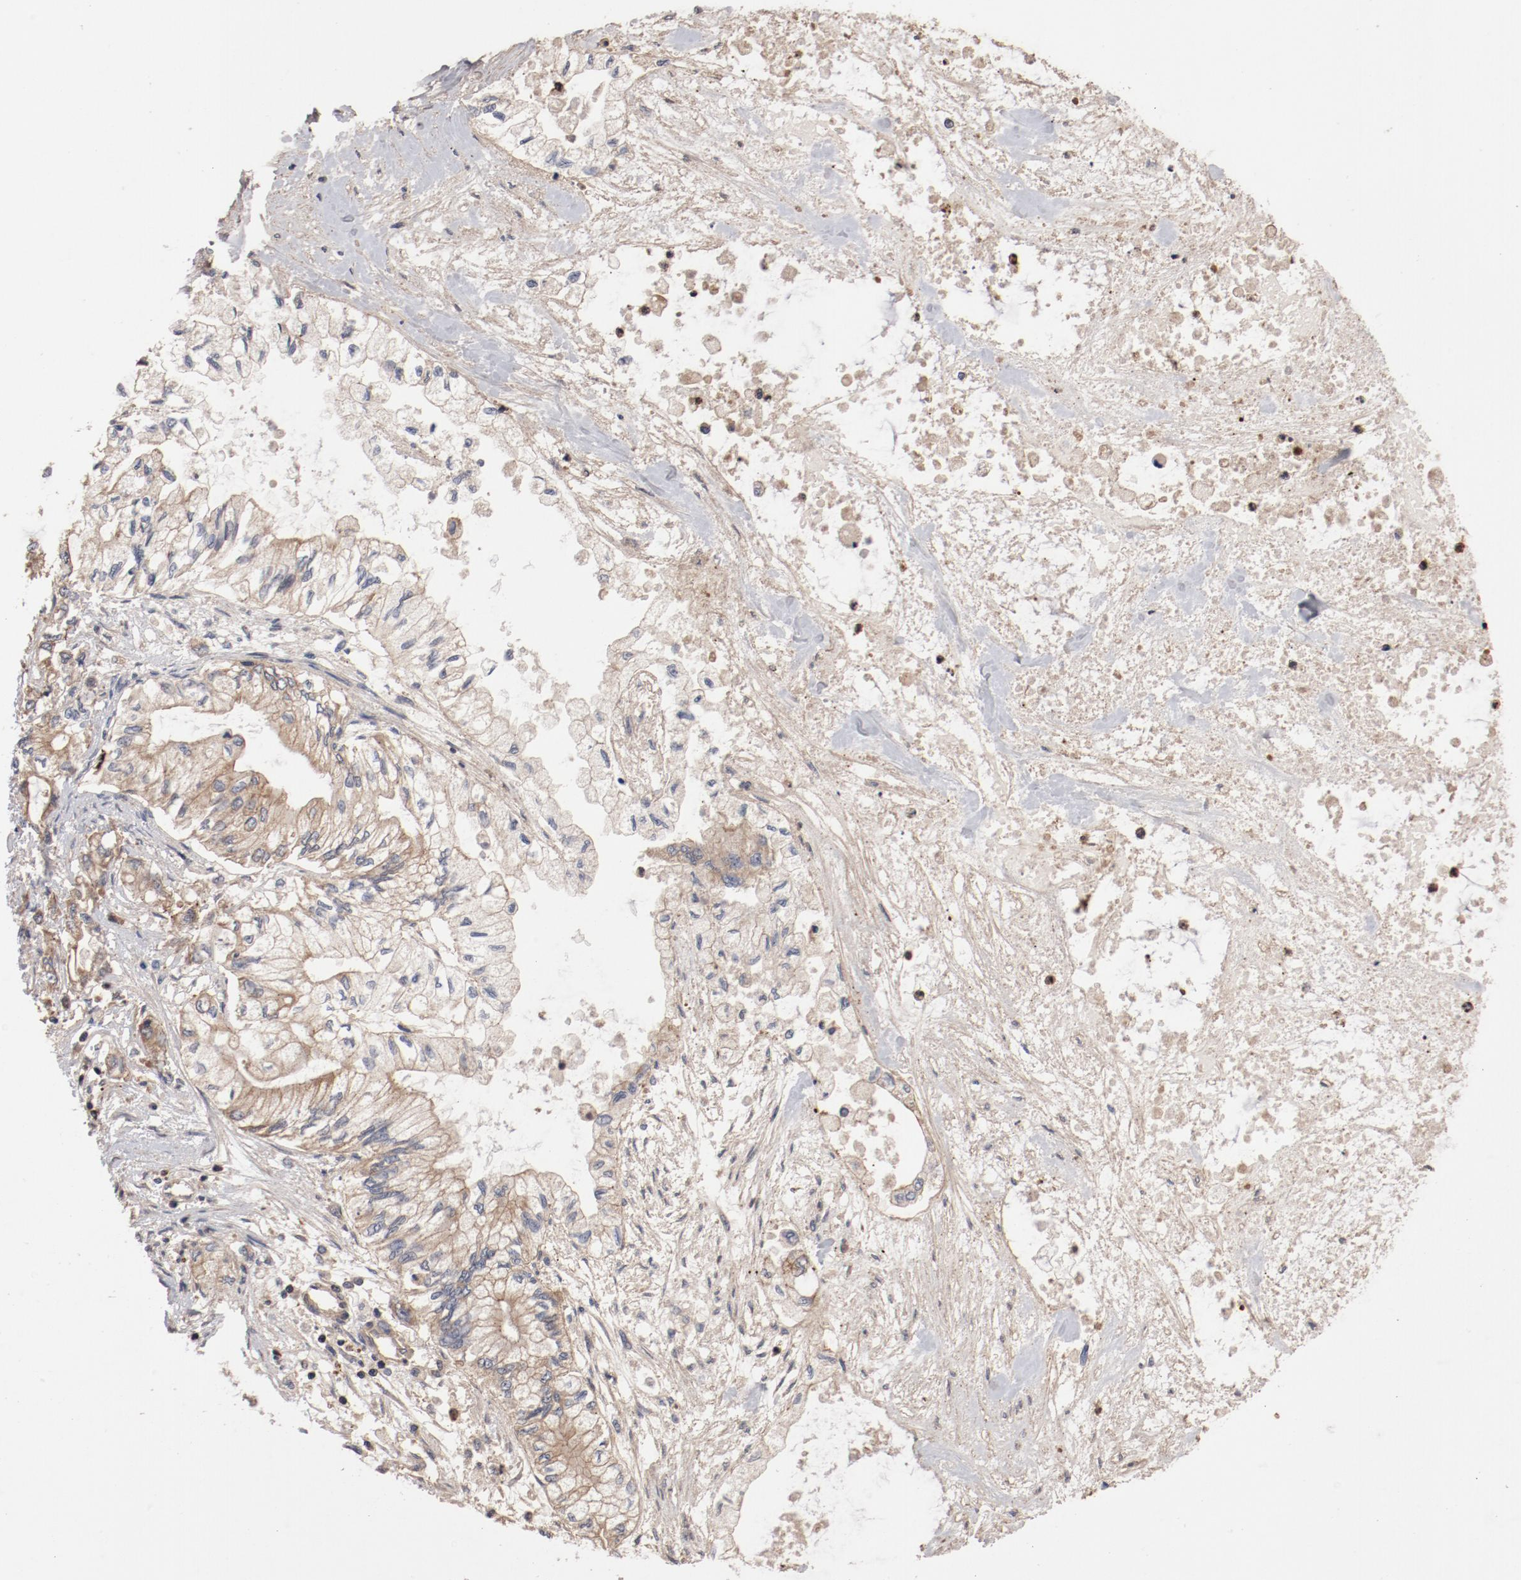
{"staining": {"intensity": "moderate", "quantity": ">75%", "location": "cytoplasmic/membranous"}, "tissue": "pancreatic cancer", "cell_type": "Tumor cells", "image_type": "cancer", "snomed": [{"axis": "morphology", "description": "Adenocarcinoma, NOS"}, {"axis": "topography", "description": "Pancreas"}], "caption": "The image displays staining of pancreatic cancer, revealing moderate cytoplasmic/membranous protein staining (brown color) within tumor cells. Nuclei are stained in blue.", "gene": "GUF1", "patient": {"sex": "male", "age": 79}}